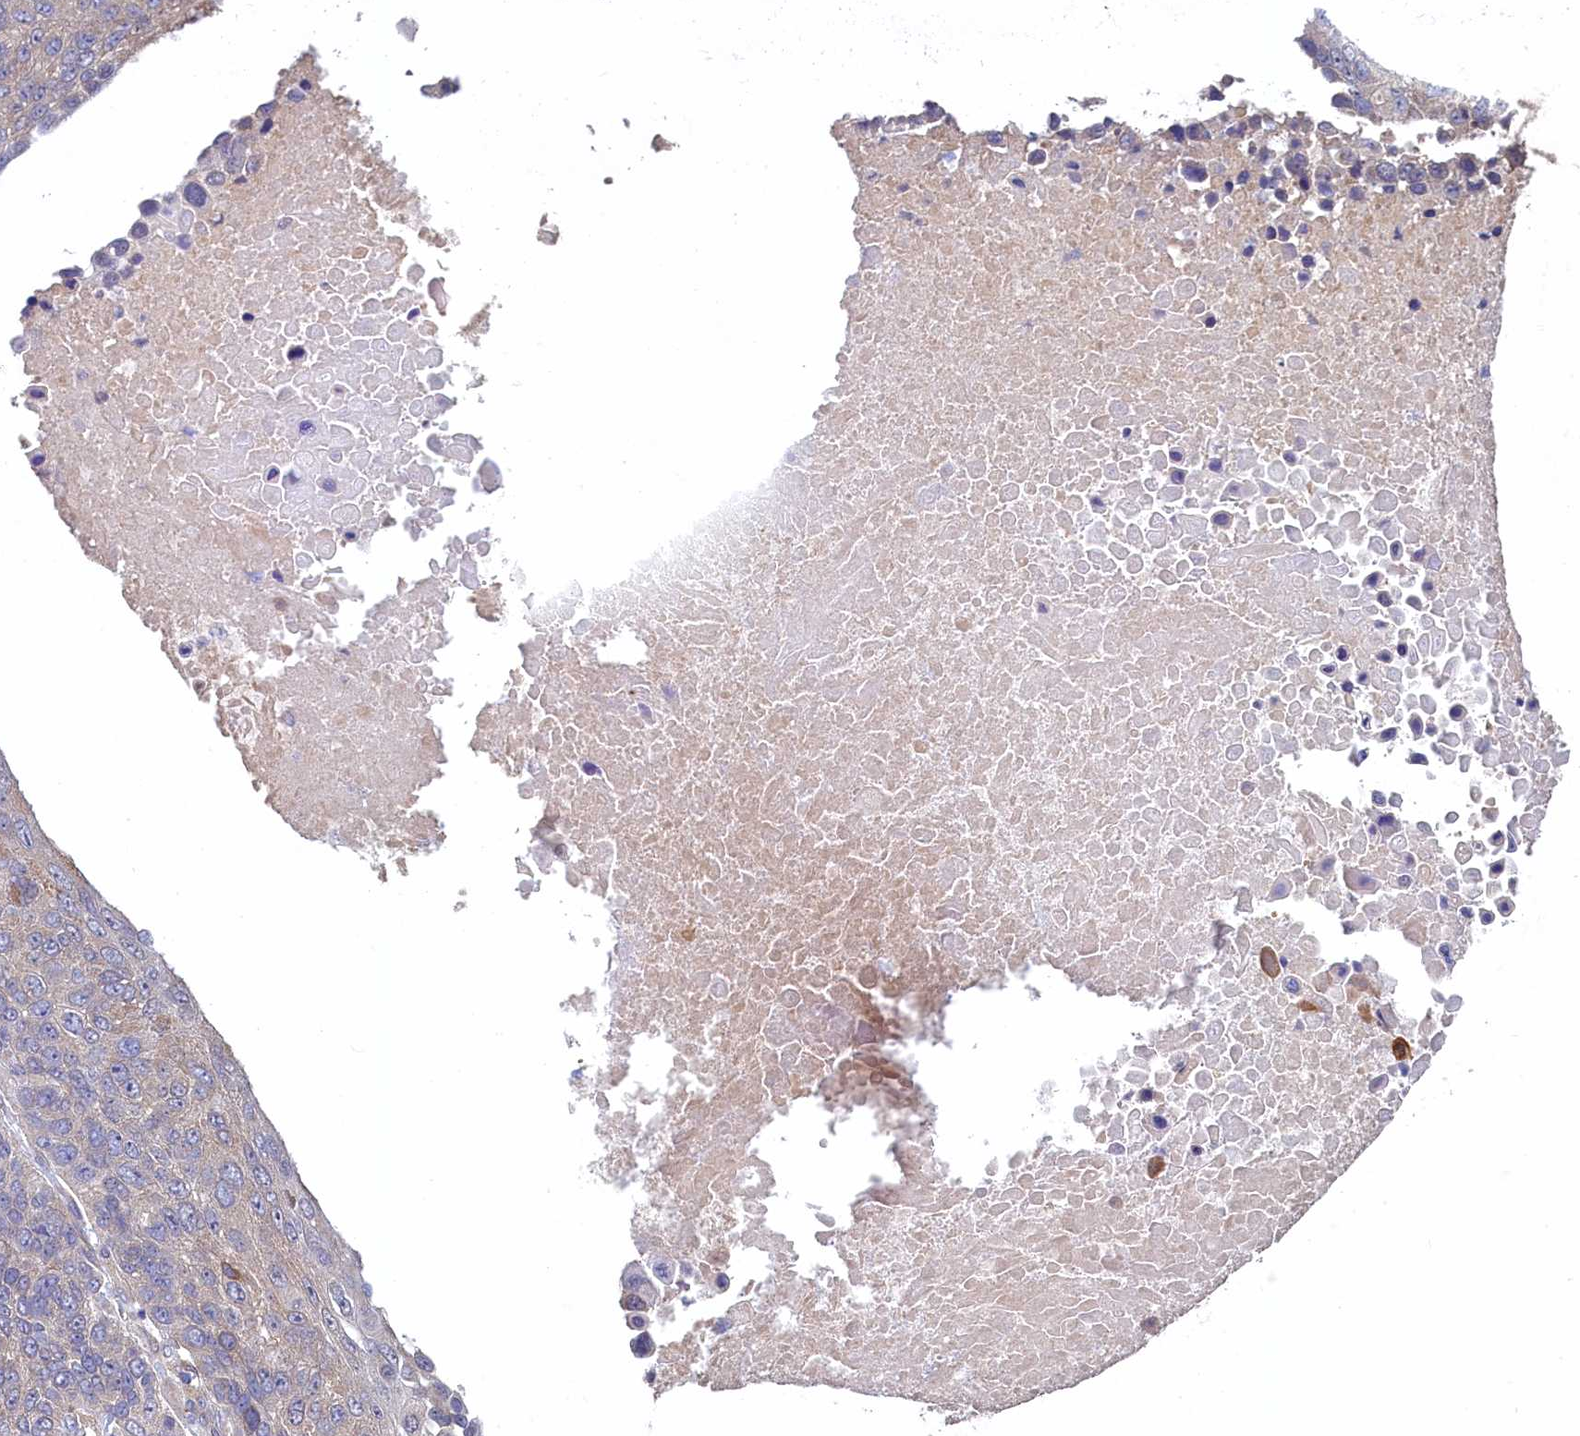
{"staining": {"intensity": "weak", "quantity": "<25%", "location": "cytoplasmic/membranous"}, "tissue": "lung cancer", "cell_type": "Tumor cells", "image_type": "cancer", "snomed": [{"axis": "morphology", "description": "Normal tissue, NOS"}, {"axis": "morphology", "description": "Squamous cell carcinoma, NOS"}, {"axis": "topography", "description": "Lymph node"}, {"axis": "topography", "description": "Lung"}], "caption": "Immunohistochemistry (IHC) image of neoplastic tissue: lung cancer (squamous cell carcinoma) stained with DAB (3,3'-diaminobenzidine) exhibits no significant protein expression in tumor cells. Brightfield microscopy of immunohistochemistry (IHC) stained with DAB (brown) and hematoxylin (blue), captured at high magnification.", "gene": "SPATA2L", "patient": {"sex": "male", "age": 66}}